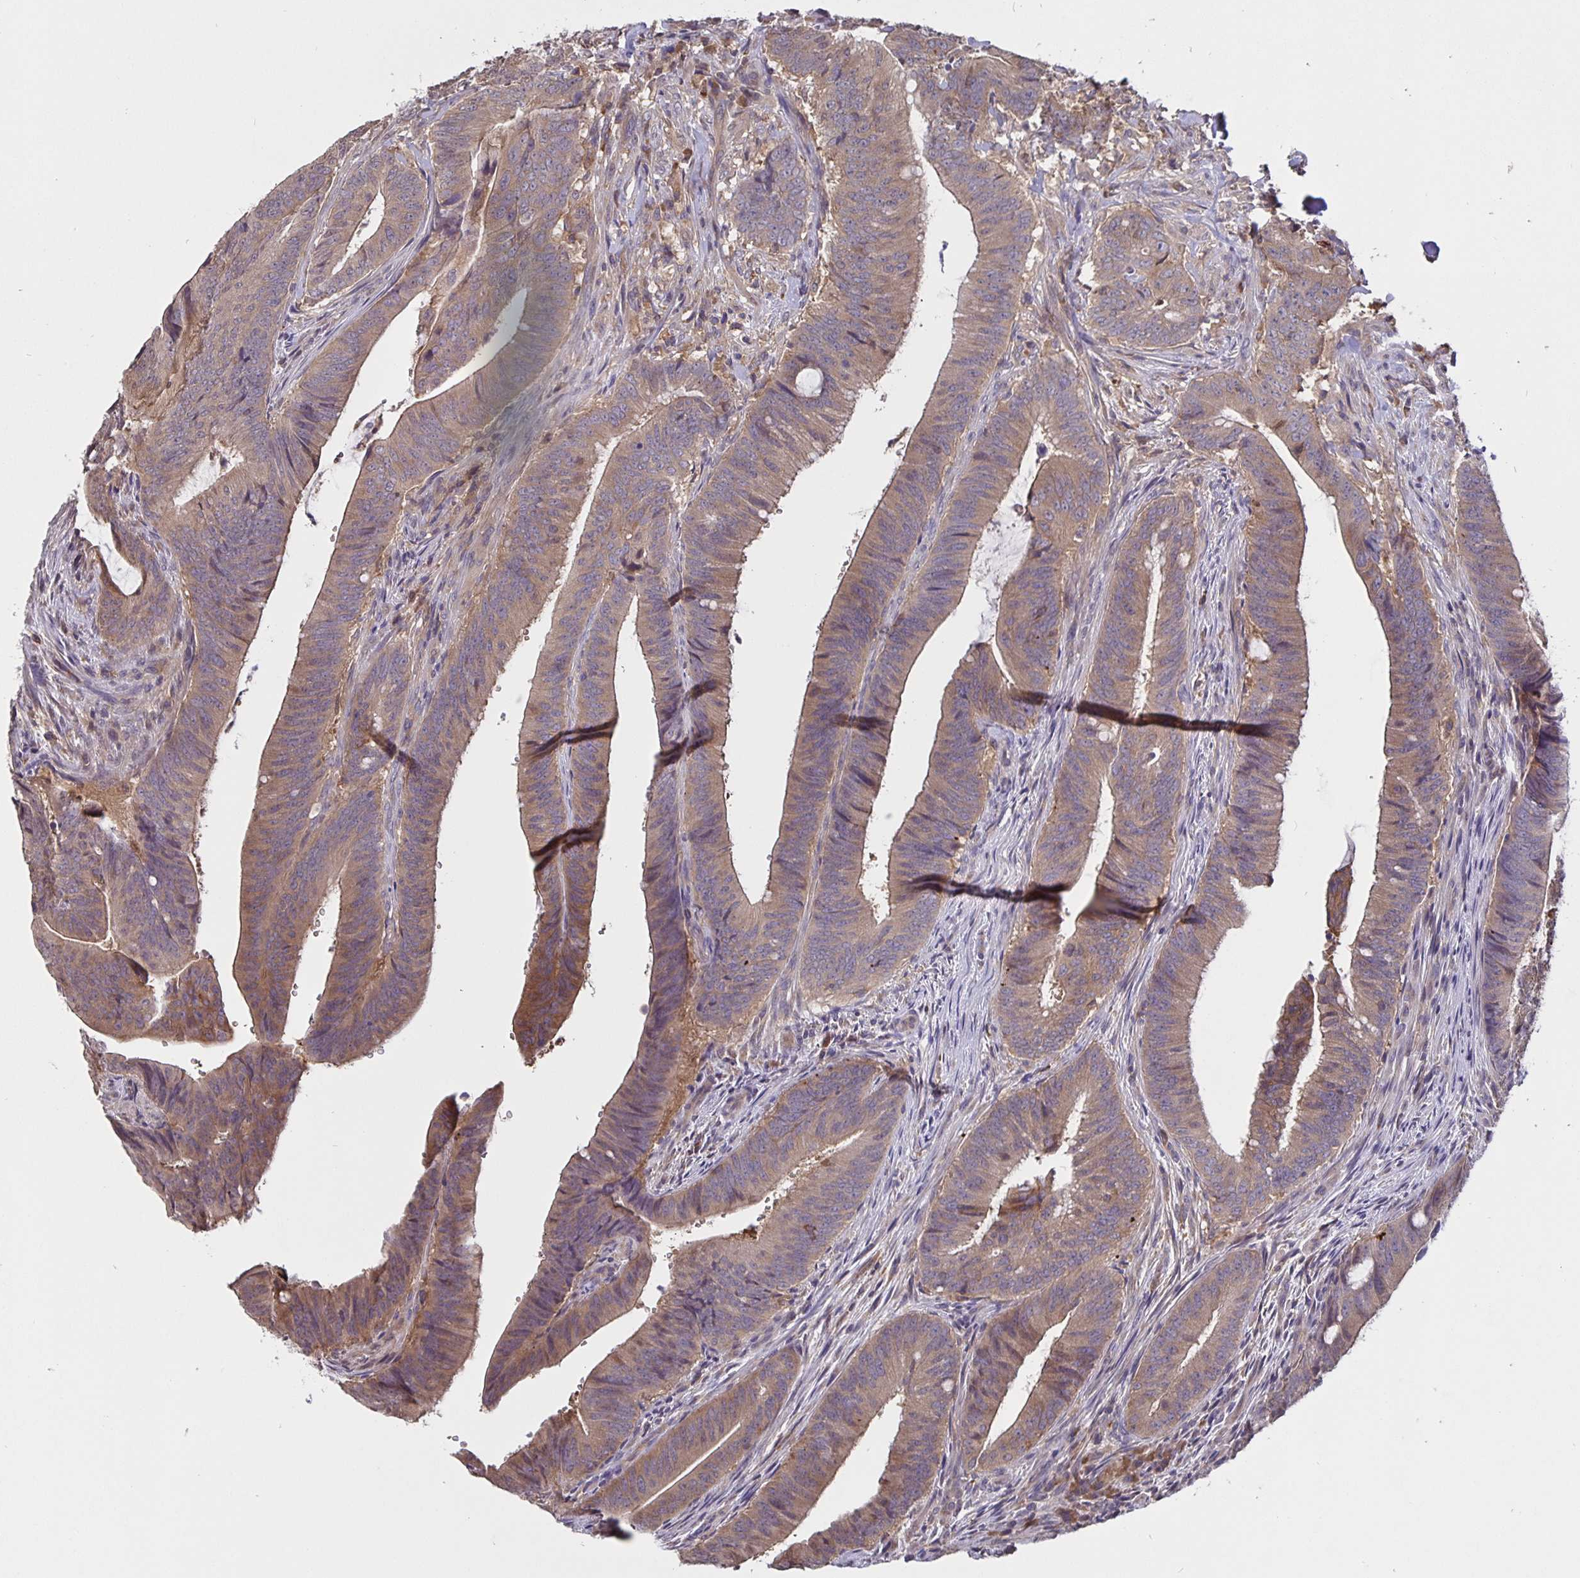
{"staining": {"intensity": "weak", "quantity": ">75%", "location": "cytoplasmic/membranous"}, "tissue": "colorectal cancer", "cell_type": "Tumor cells", "image_type": "cancer", "snomed": [{"axis": "morphology", "description": "Adenocarcinoma, NOS"}, {"axis": "topography", "description": "Colon"}], "caption": "Immunohistochemical staining of colorectal adenocarcinoma exhibits low levels of weak cytoplasmic/membranous staining in approximately >75% of tumor cells.", "gene": "FEM1C", "patient": {"sex": "female", "age": 43}}